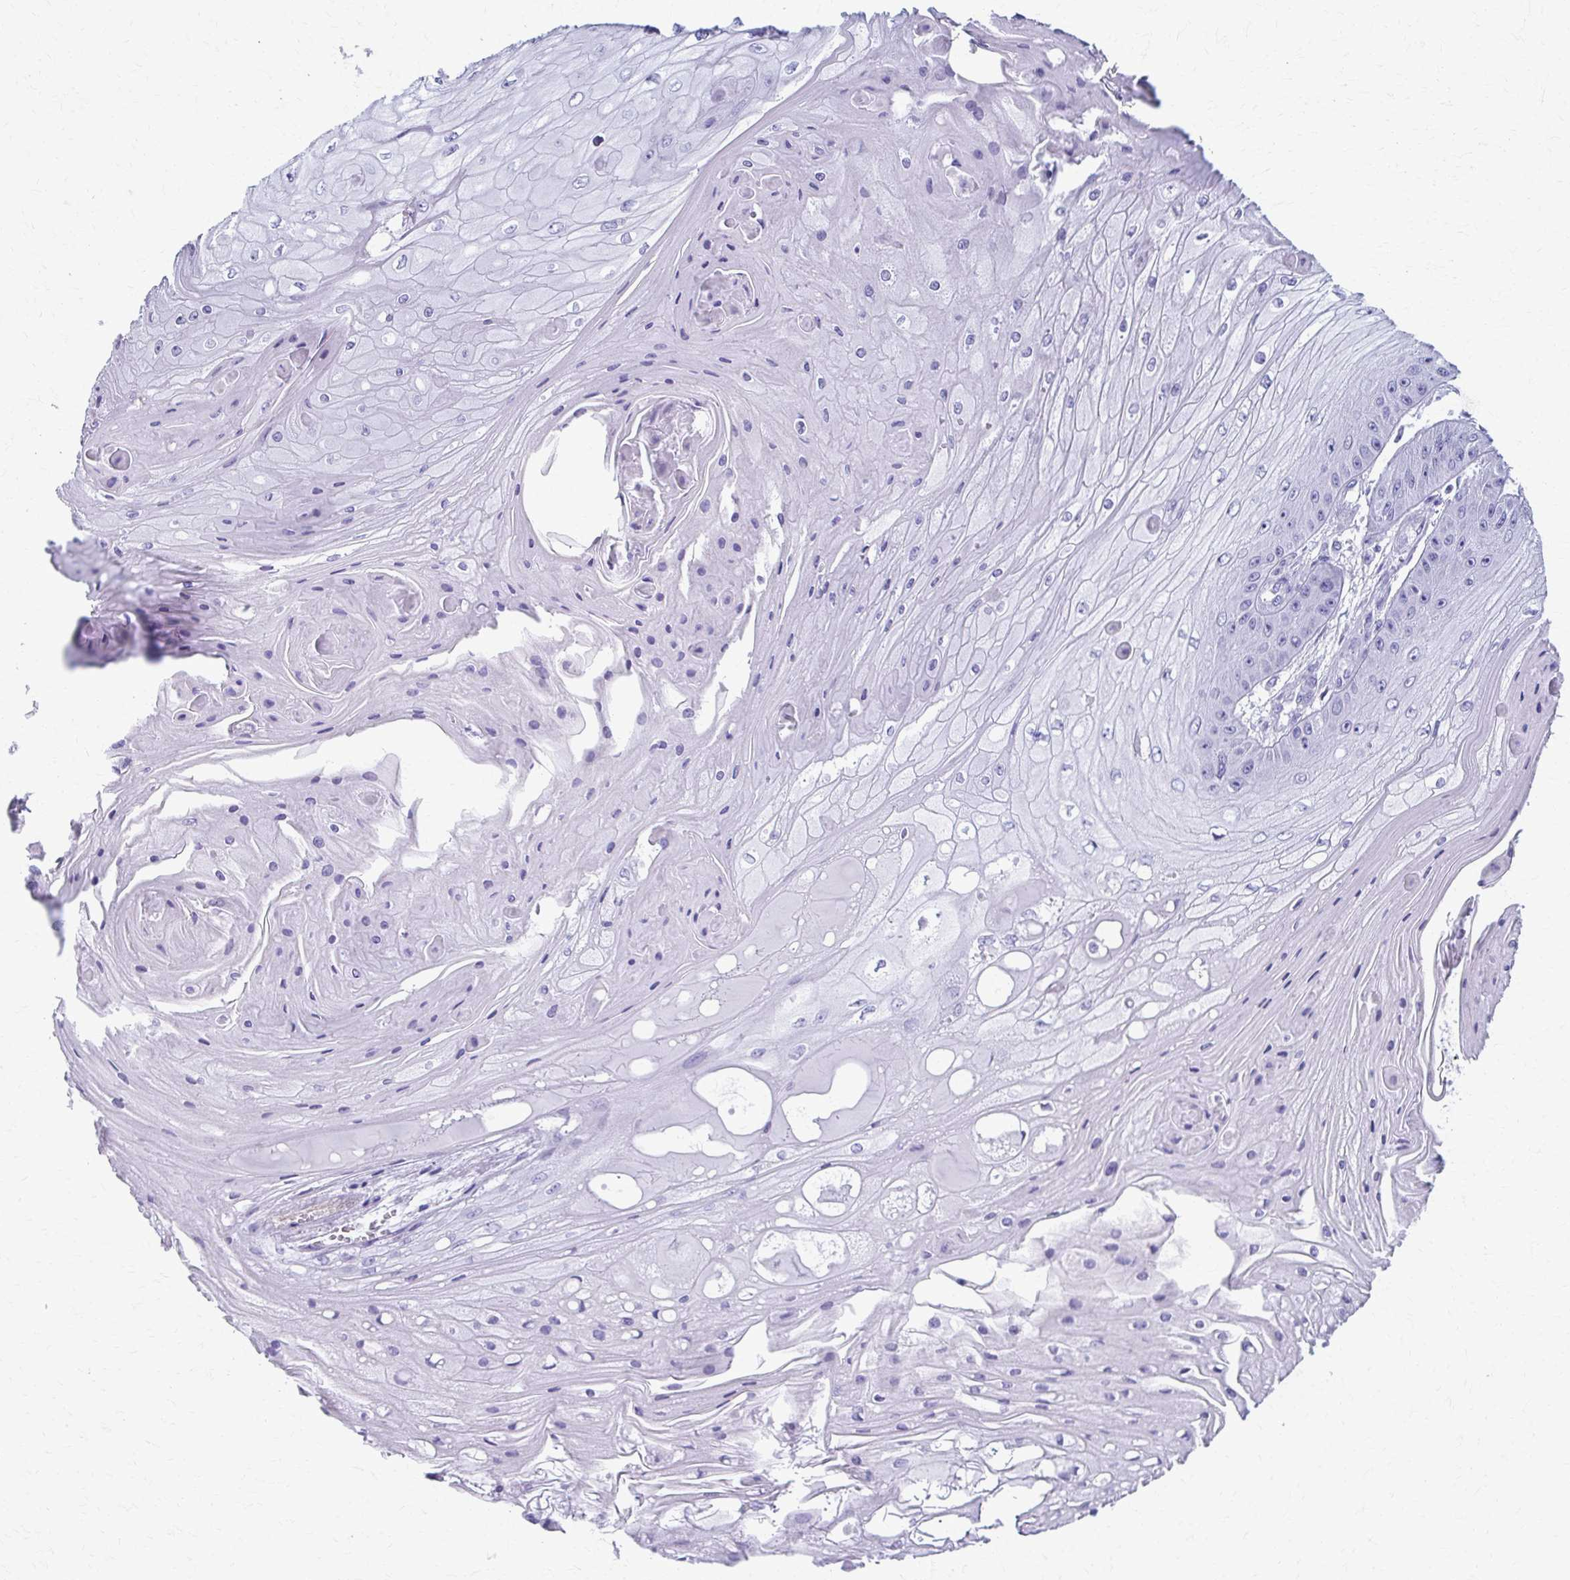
{"staining": {"intensity": "negative", "quantity": "none", "location": "none"}, "tissue": "skin cancer", "cell_type": "Tumor cells", "image_type": "cancer", "snomed": [{"axis": "morphology", "description": "Squamous cell carcinoma, NOS"}, {"axis": "topography", "description": "Skin"}], "caption": "Micrograph shows no protein staining in tumor cells of skin cancer tissue.", "gene": "MPLKIP", "patient": {"sex": "male", "age": 70}}